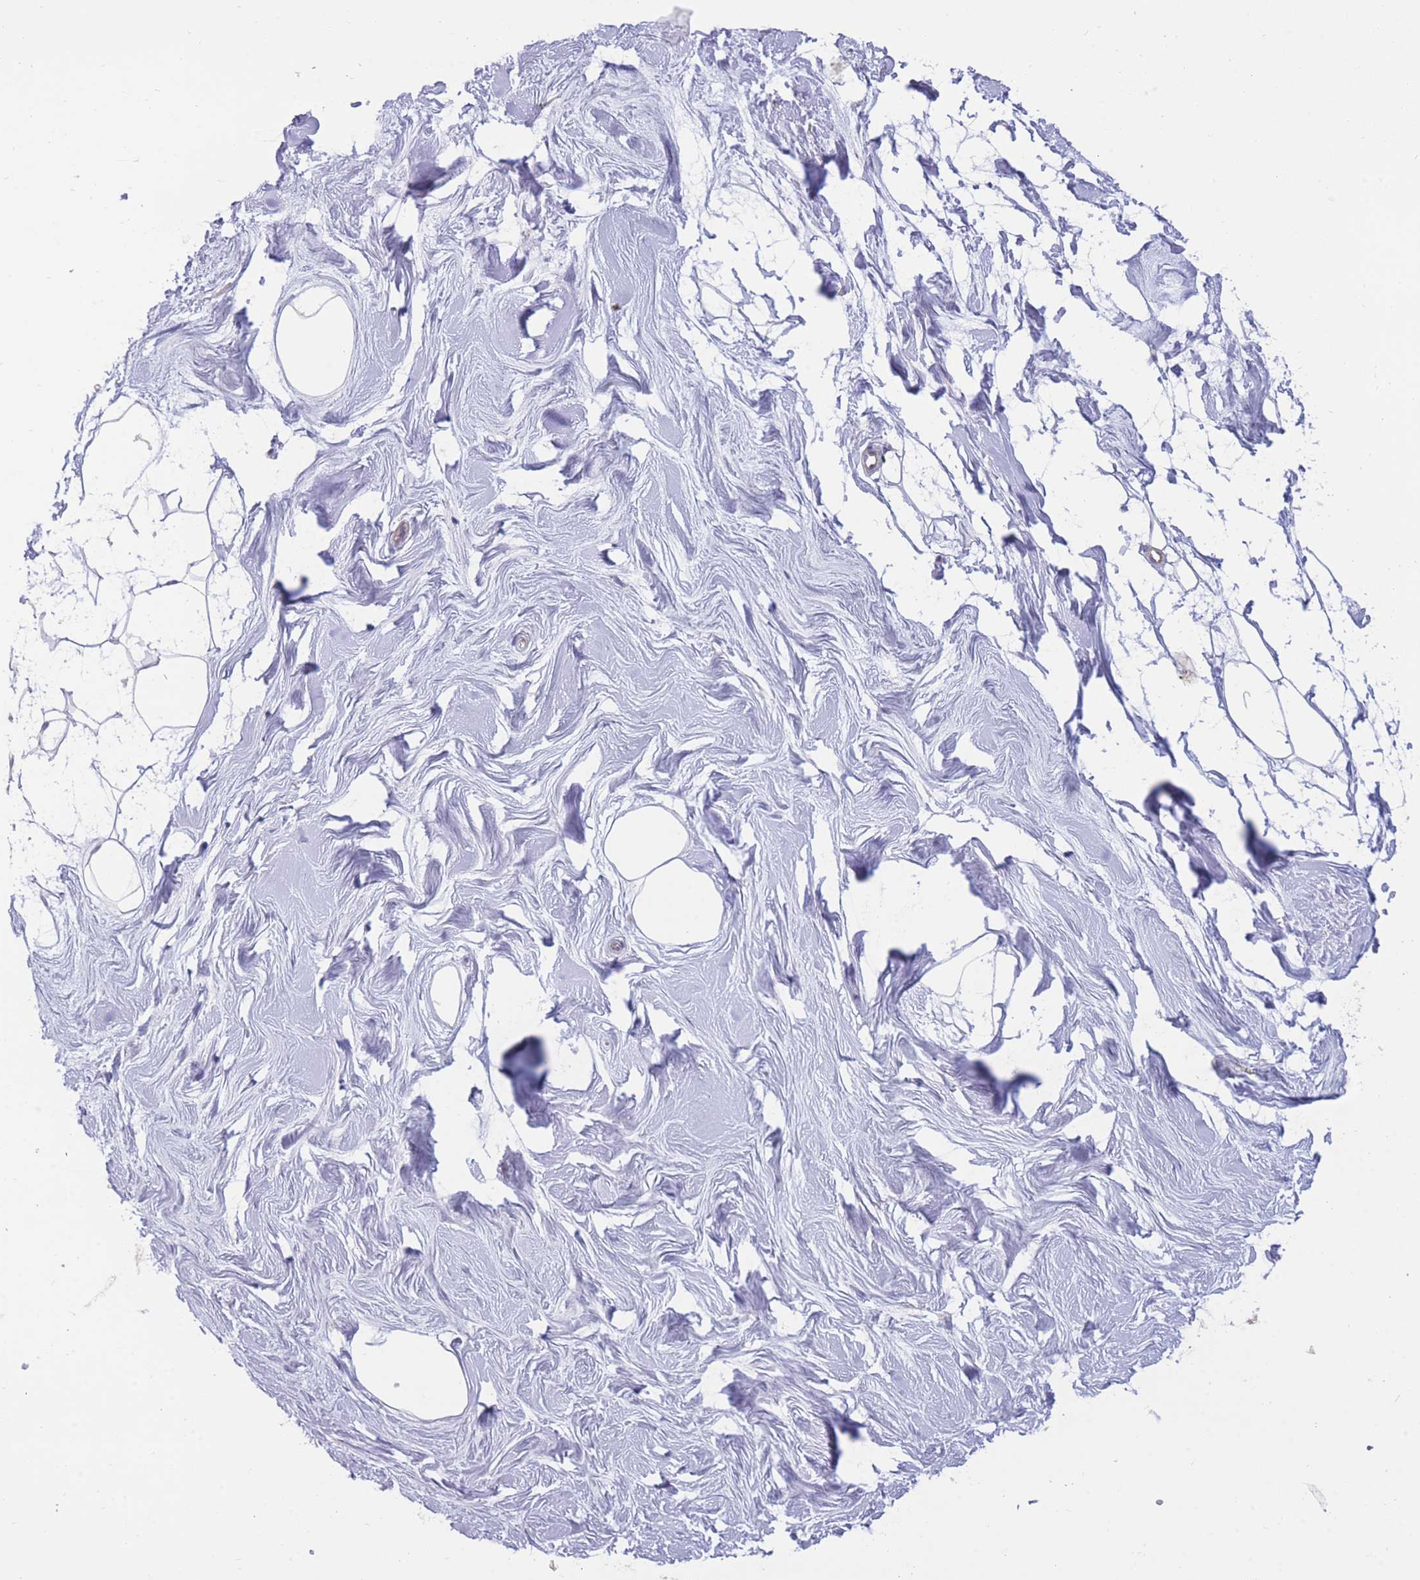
{"staining": {"intensity": "negative", "quantity": "none", "location": "none"}, "tissue": "breast", "cell_type": "Adipocytes", "image_type": "normal", "snomed": [{"axis": "morphology", "description": "Normal tissue, NOS"}, {"axis": "topography", "description": "Breast"}], "caption": "Adipocytes show no significant protein expression in benign breast.", "gene": "UBE2NL", "patient": {"sex": "female", "age": 26}}